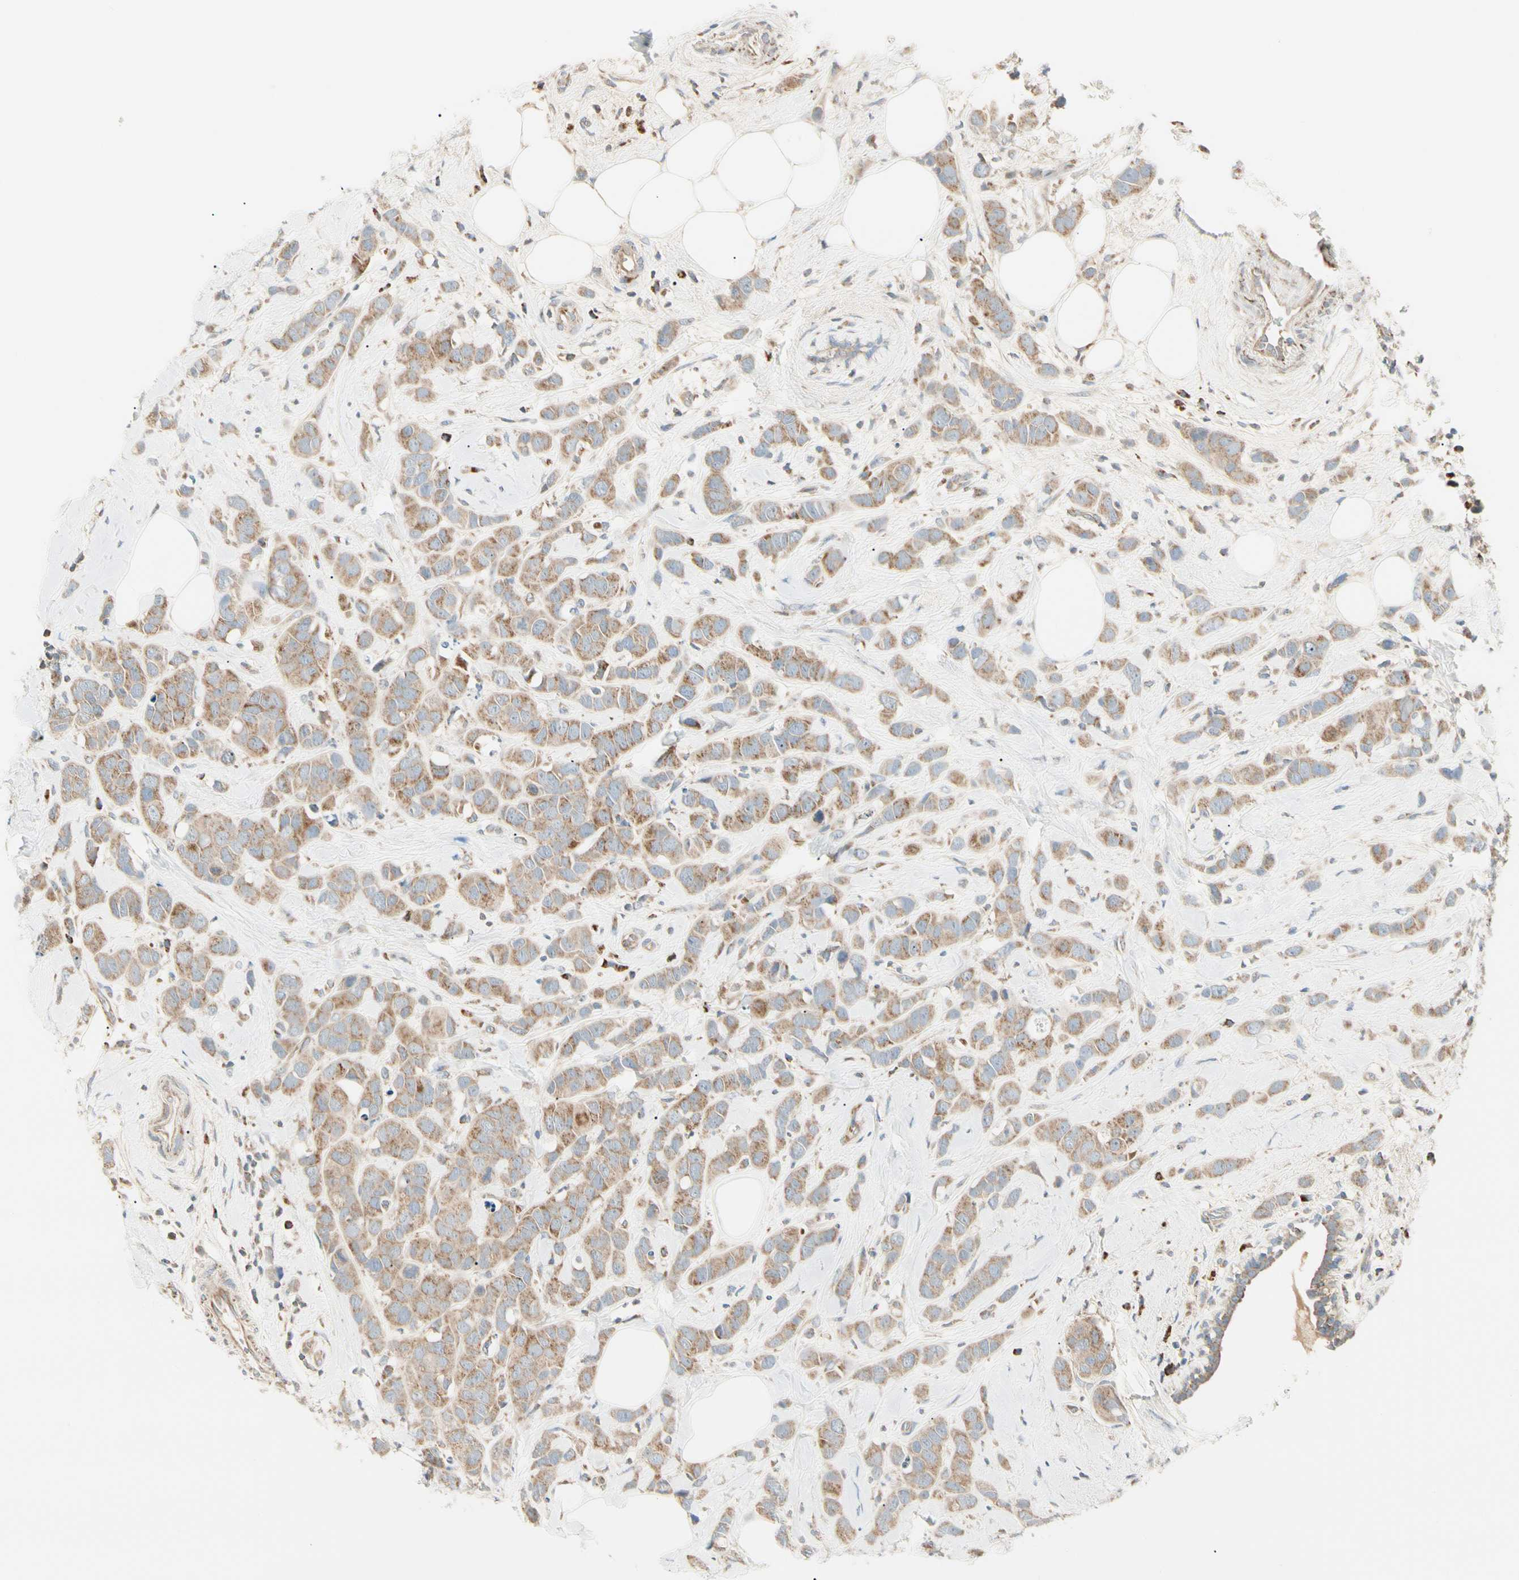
{"staining": {"intensity": "moderate", "quantity": ">75%", "location": "cytoplasmic/membranous"}, "tissue": "breast cancer", "cell_type": "Tumor cells", "image_type": "cancer", "snomed": [{"axis": "morphology", "description": "Normal tissue, NOS"}, {"axis": "morphology", "description": "Duct carcinoma"}, {"axis": "topography", "description": "Breast"}], "caption": "The micrograph reveals staining of invasive ductal carcinoma (breast), revealing moderate cytoplasmic/membranous protein expression (brown color) within tumor cells.", "gene": "TBC1D10A", "patient": {"sex": "female", "age": 50}}